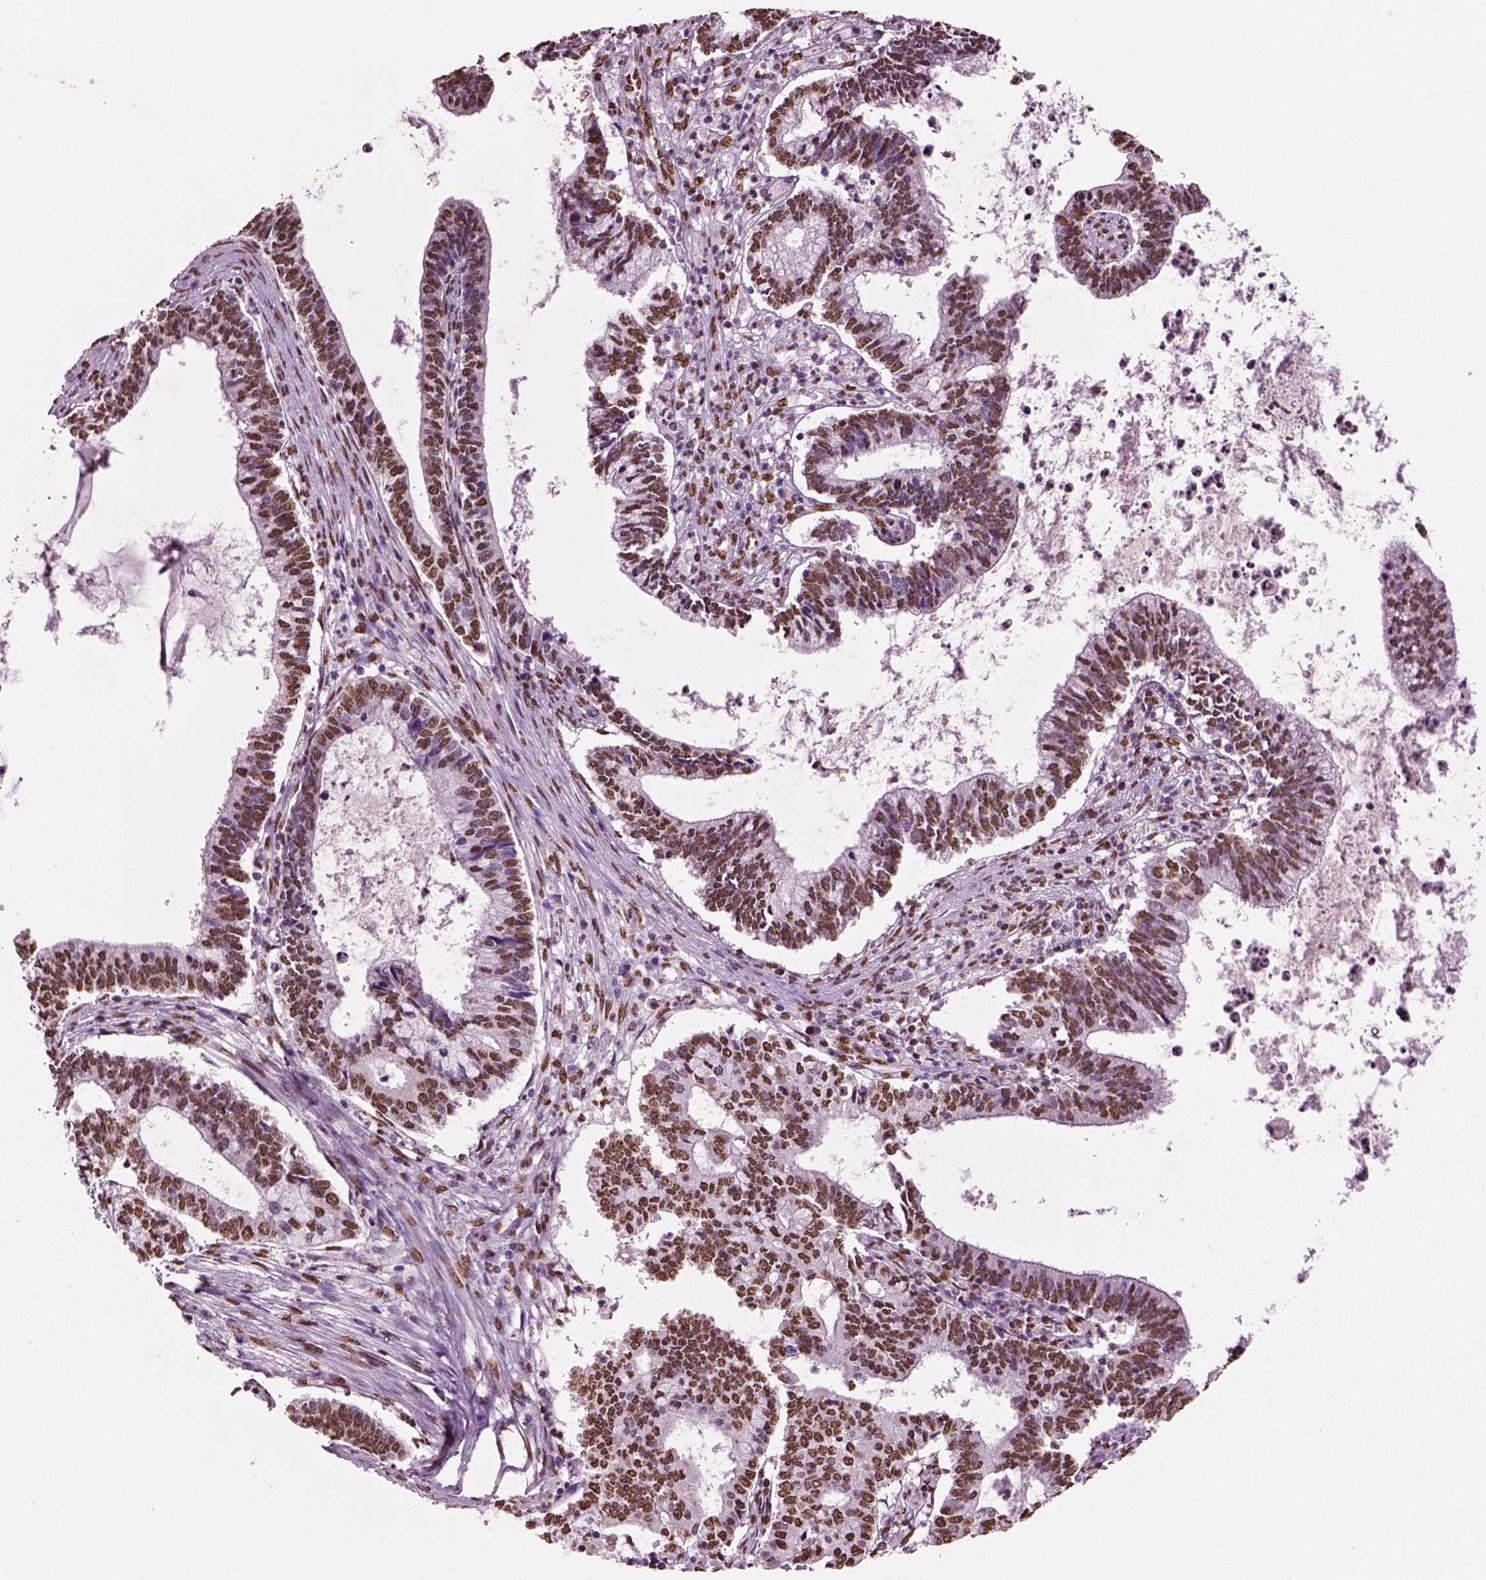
{"staining": {"intensity": "moderate", "quantity": ">75%", "location": "nuclear"}, "tissue": "cervical cancer", "cell_type": "Tumor cells", "image_type": "cancer", "snomed": [{"axis": "morphology", "description": "Adenocarcinoma, NOS"}, {"axis": "topography", "description": "Cervix"}], "caption": "IHC histopathology image of cervical adenocarcinoma stained for a protein (brown), which reveals medium levels of moderate nuclear positivity in about >75% of tumor cells.", "gene": "DDX3X", "patient": {"sex": "female", "age": 42}}